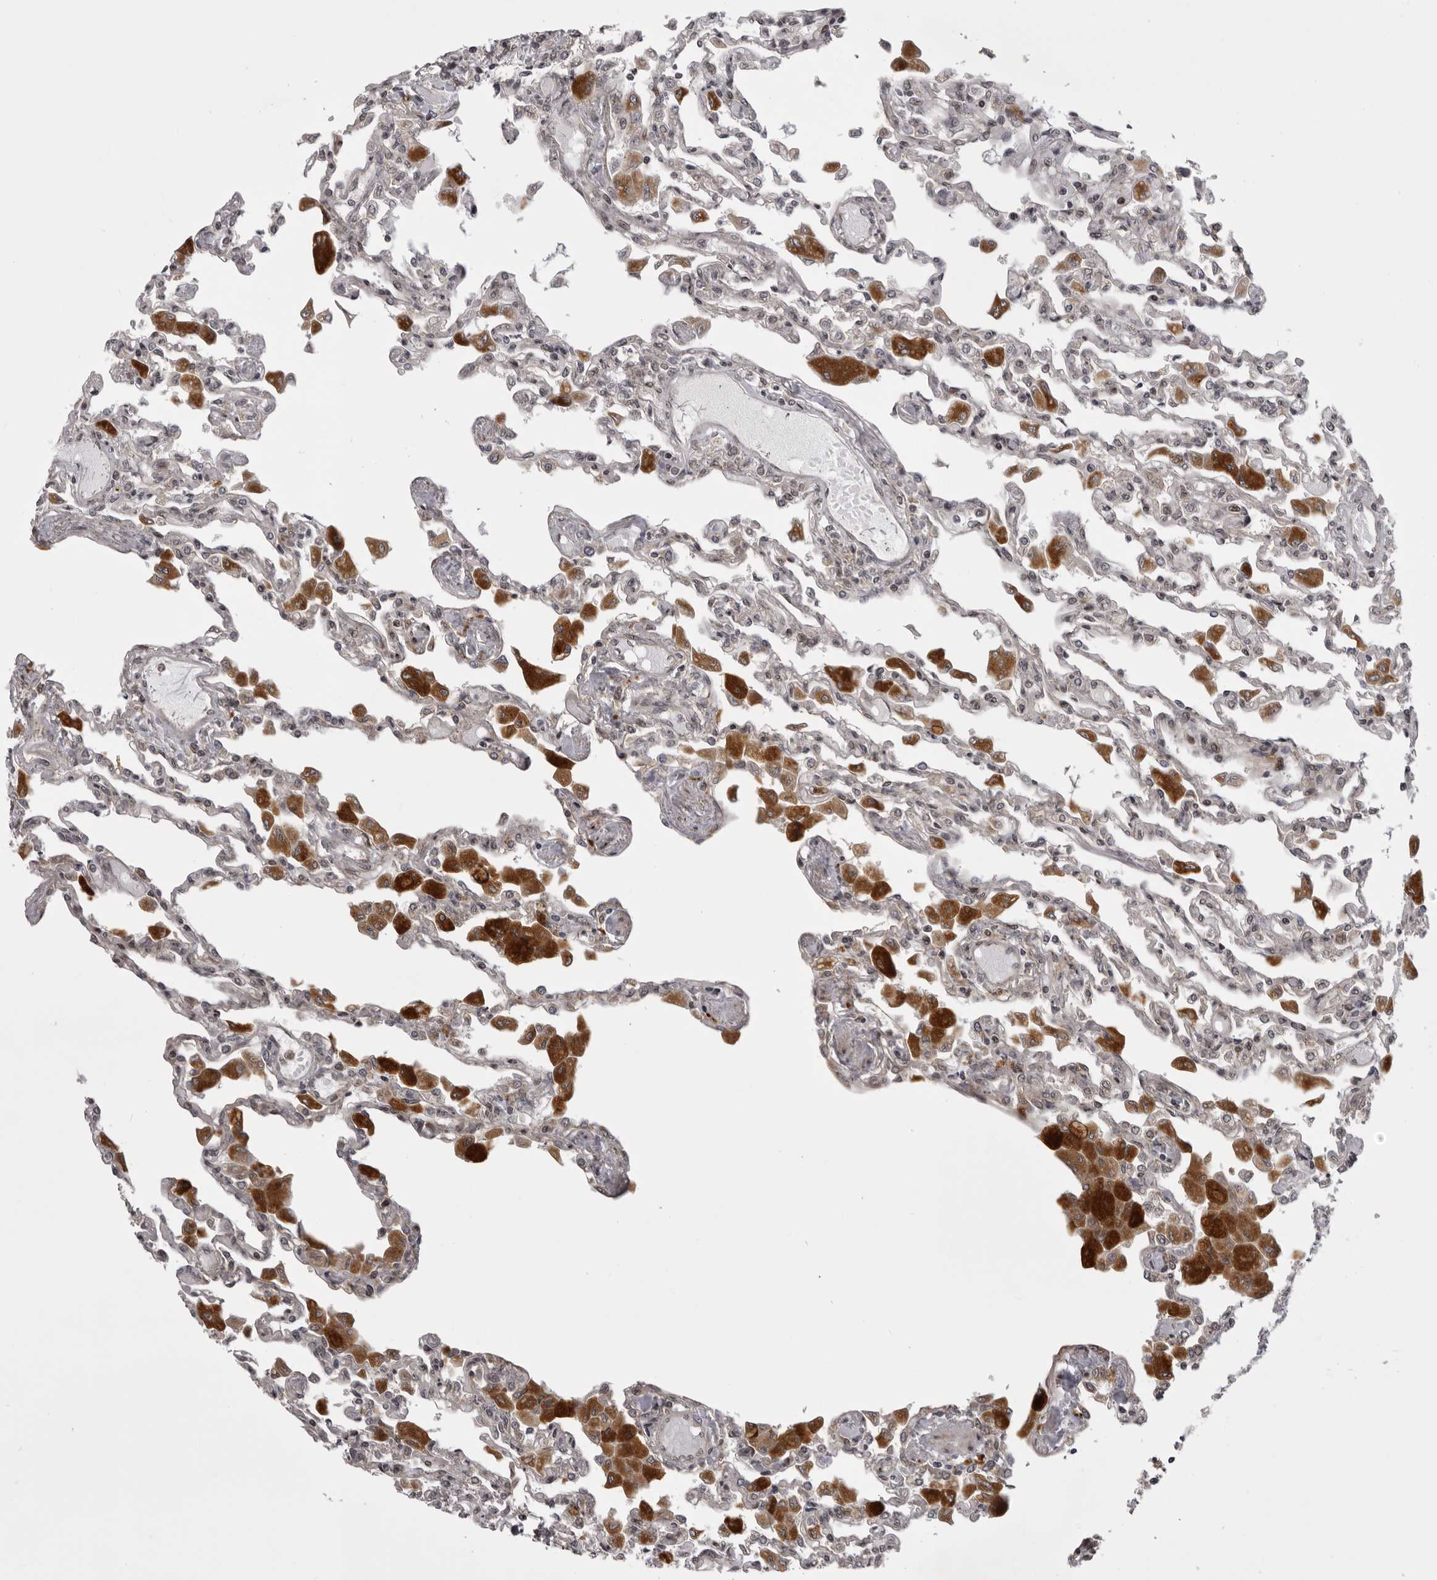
{"staining": {"intensity": "moderate", "quantity": "<25%", "location": "cytoplasmic/membranous,nuclear"}, "tissue": "lung", "cell_type": "Alveolar cells", "image_type": "normal", "snomed": [{"axis": "morphology", "description": "Normal tissue, NOS"}, {"axis": "topography", "description": "Bronchus"}, {"axis": "topography", "description": "Lung"}], "caption": "DAB immunohistochemical staining of benign human lung exhibits moderate cytoplasmic/membranous,nuclear protein expression in approximately <25% of alveolar cells.", "gene": "C1orf109", "patient": {"sex": "female", "age": 49}}